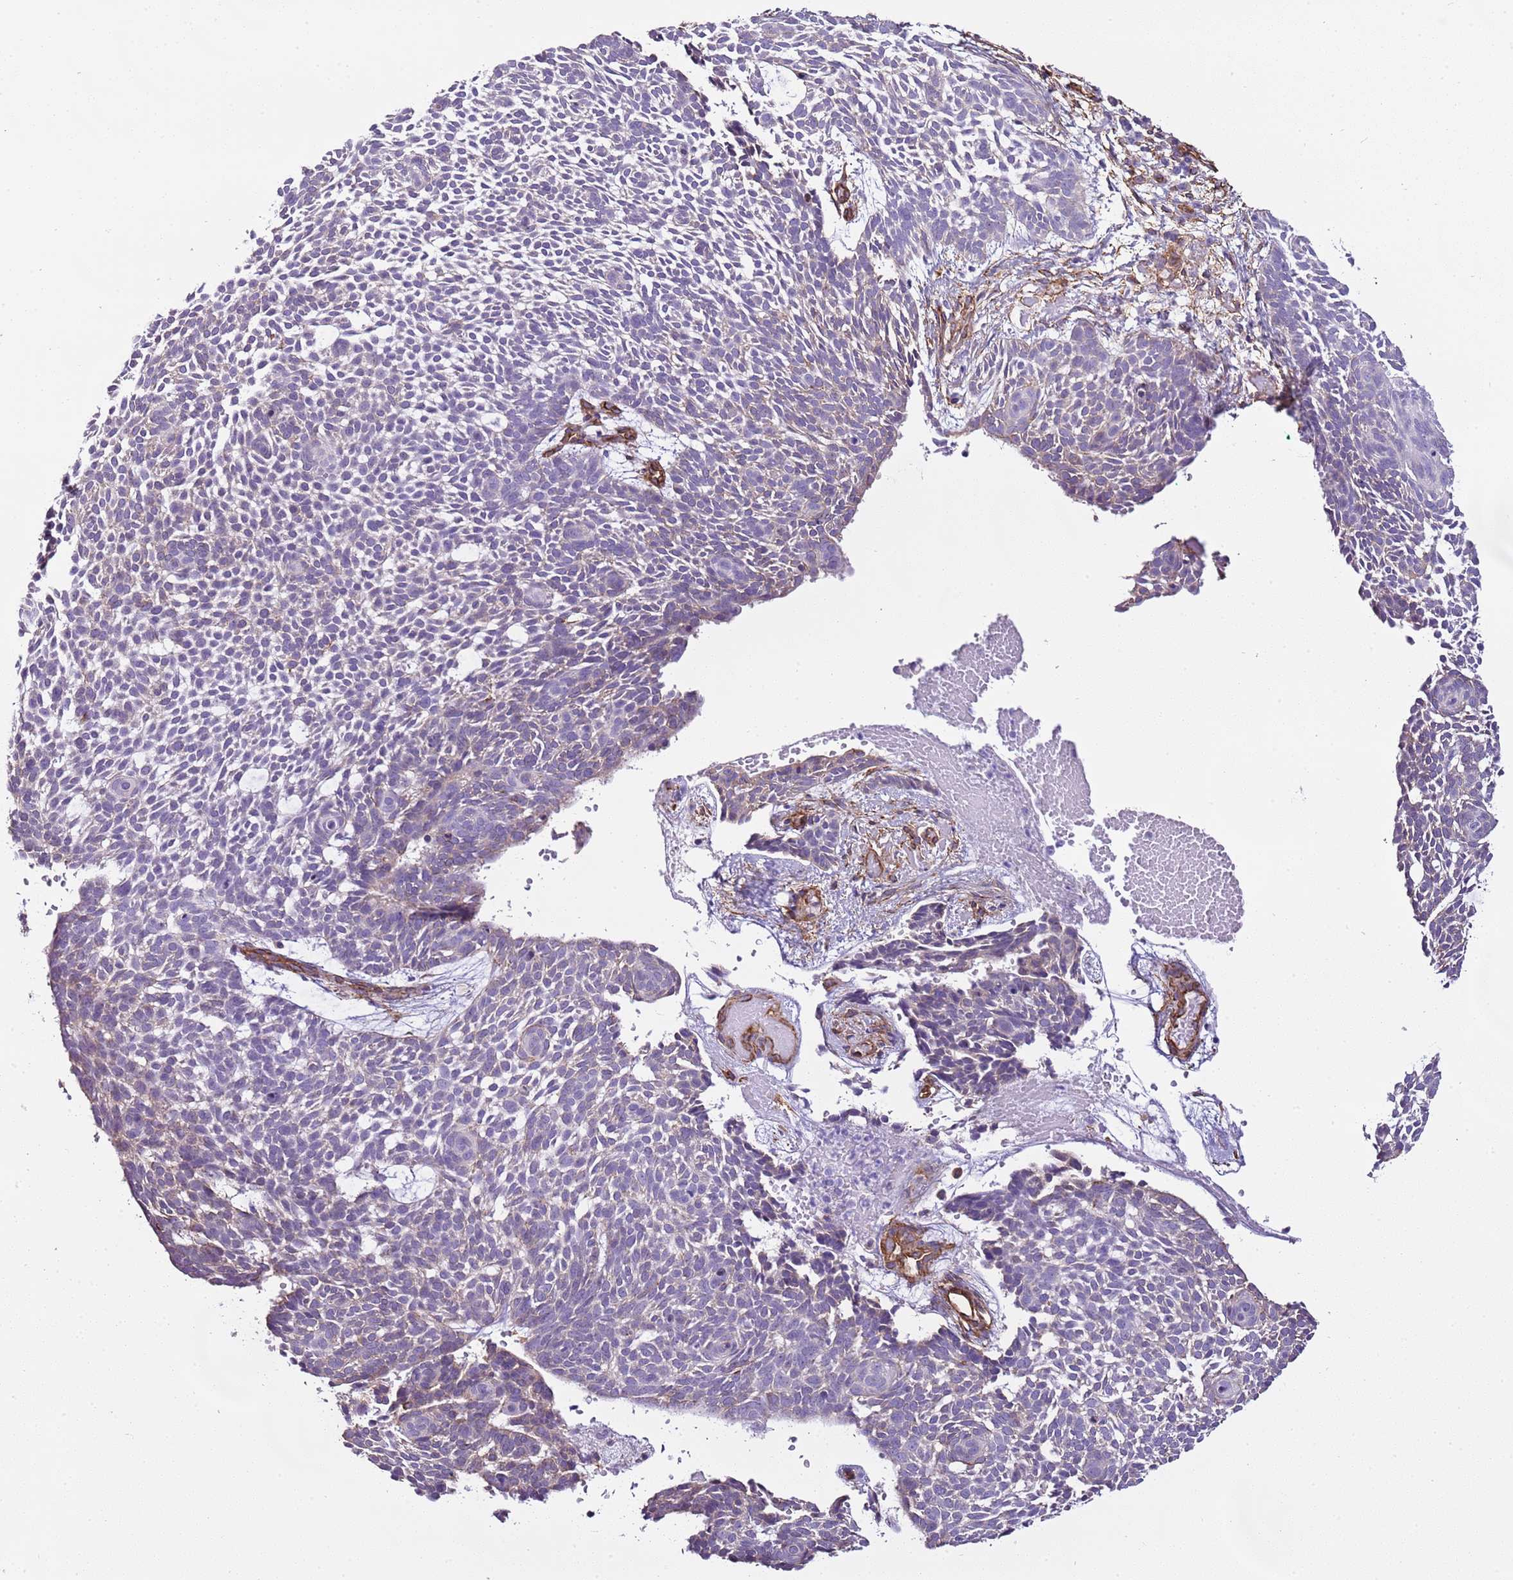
{"staining": {"intensity": "weak", "quantity": "<25%", "location": "cytoplasmic/membranous"}, "tissue": "skin cancer", "cell_type": "Tumor cells", "image_type": "cancer", "snomed": [{"axis": "morphology", "description": "Basal cell carcinoma"}, {"axis": "topography", "description": "Skin"}], "caption": "Skin cancer (basal cell carcinoma) stained for a protein using immunohistochemistry (IHC) shows no staining tumor cells.", "gene": "CTDSPL", "patient": {"sex": "male", "age": 61}}